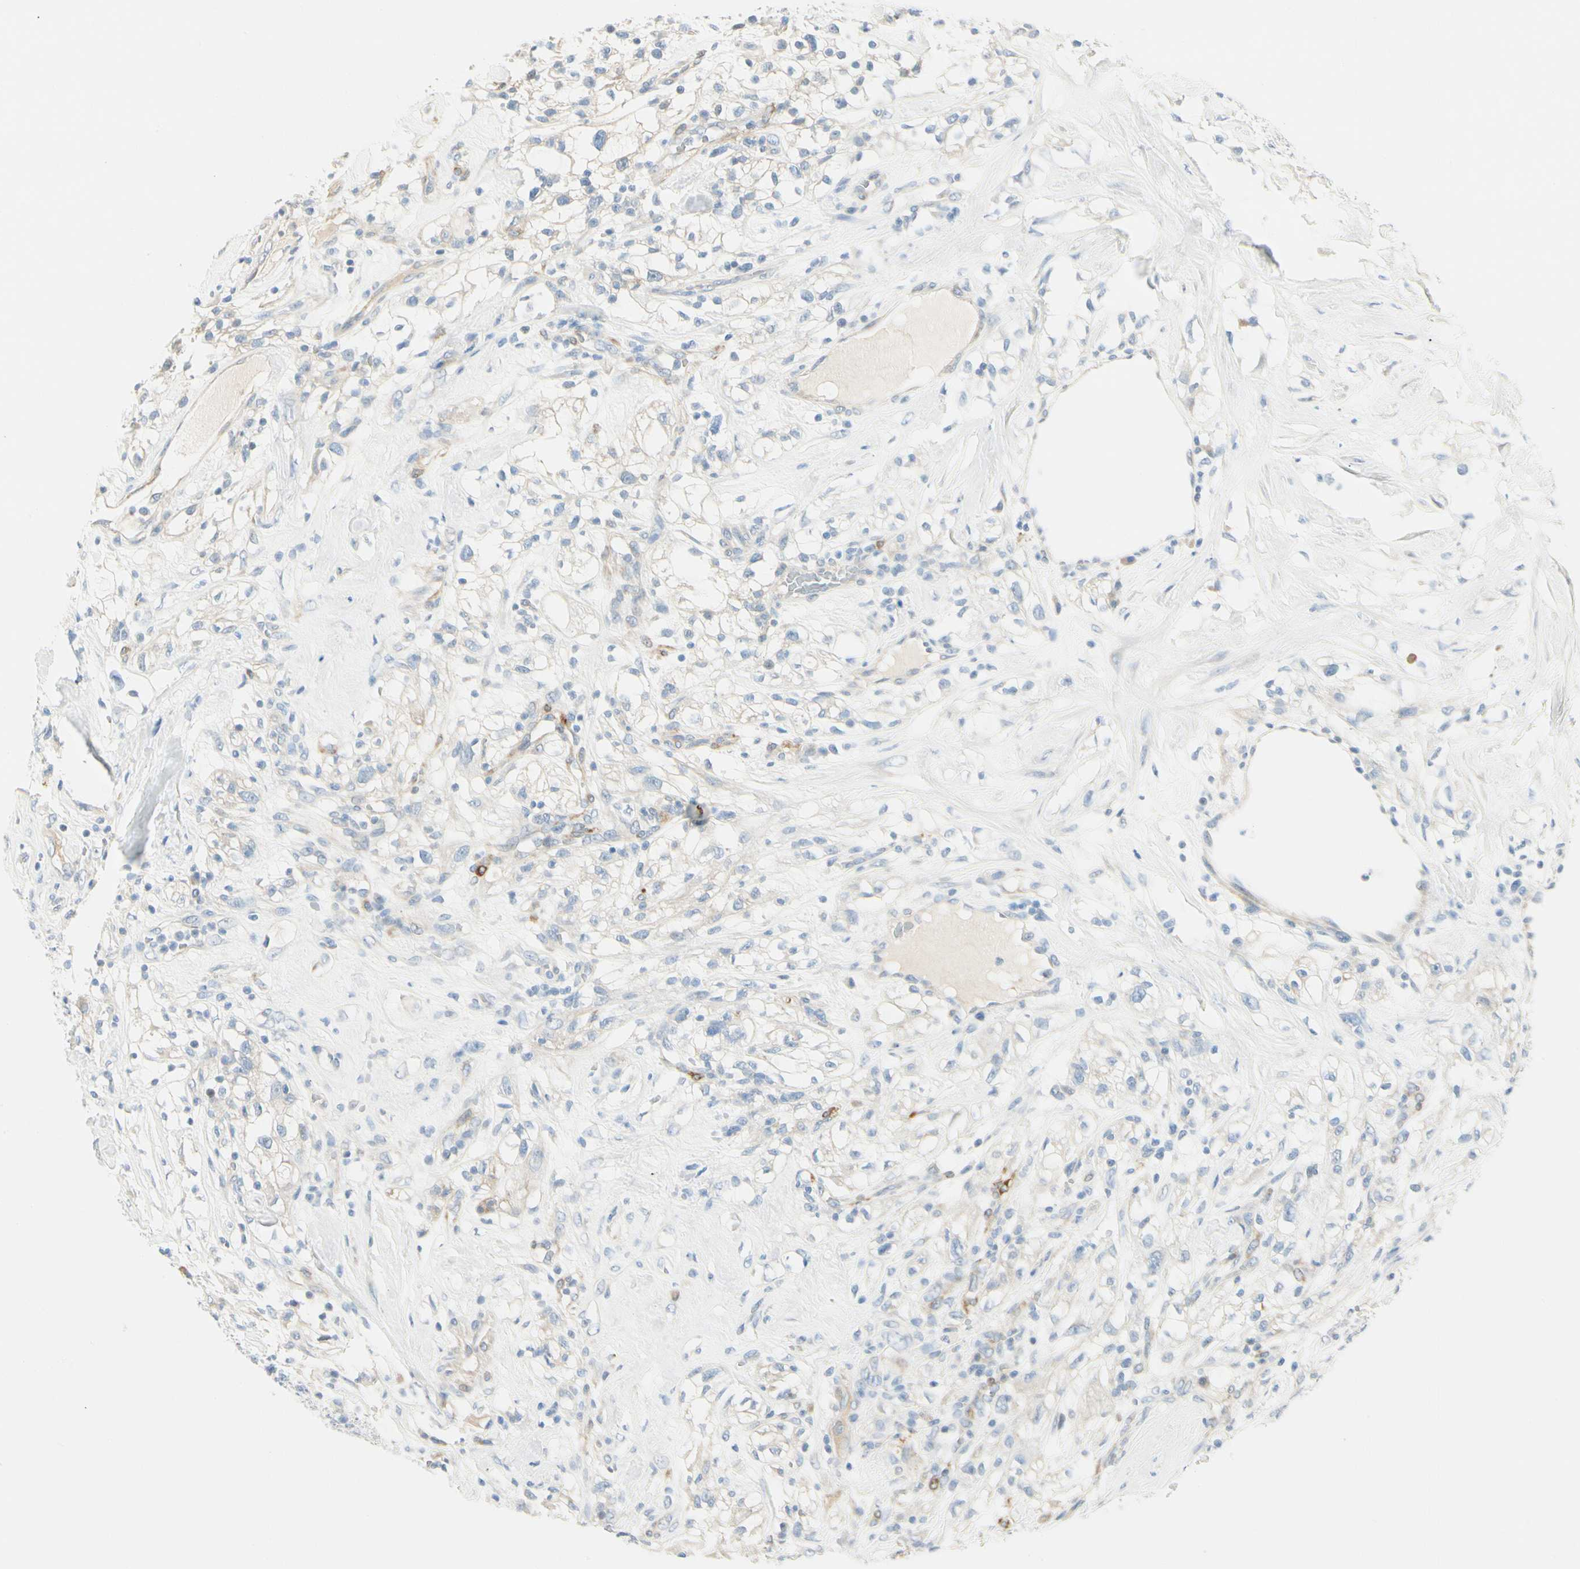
{"staining": {"intensity": "negative", "quantity": "none", "location": "none"}, "tissue": "renal cancer", "cell_type": "Tumor cells", "image_type": "cancer", "snomed": [{"axis": "morphology", "description": "Adenocarcinoma, NOS"}, {"axis": "topography", "description": "Kidney"}], "caption": "Protein analysis of renal cancer (adenocarcinoma) shows no significant expression in tumor cells.", "gene": "AMPH", "patient": {"sex": "female", "age": 60}}